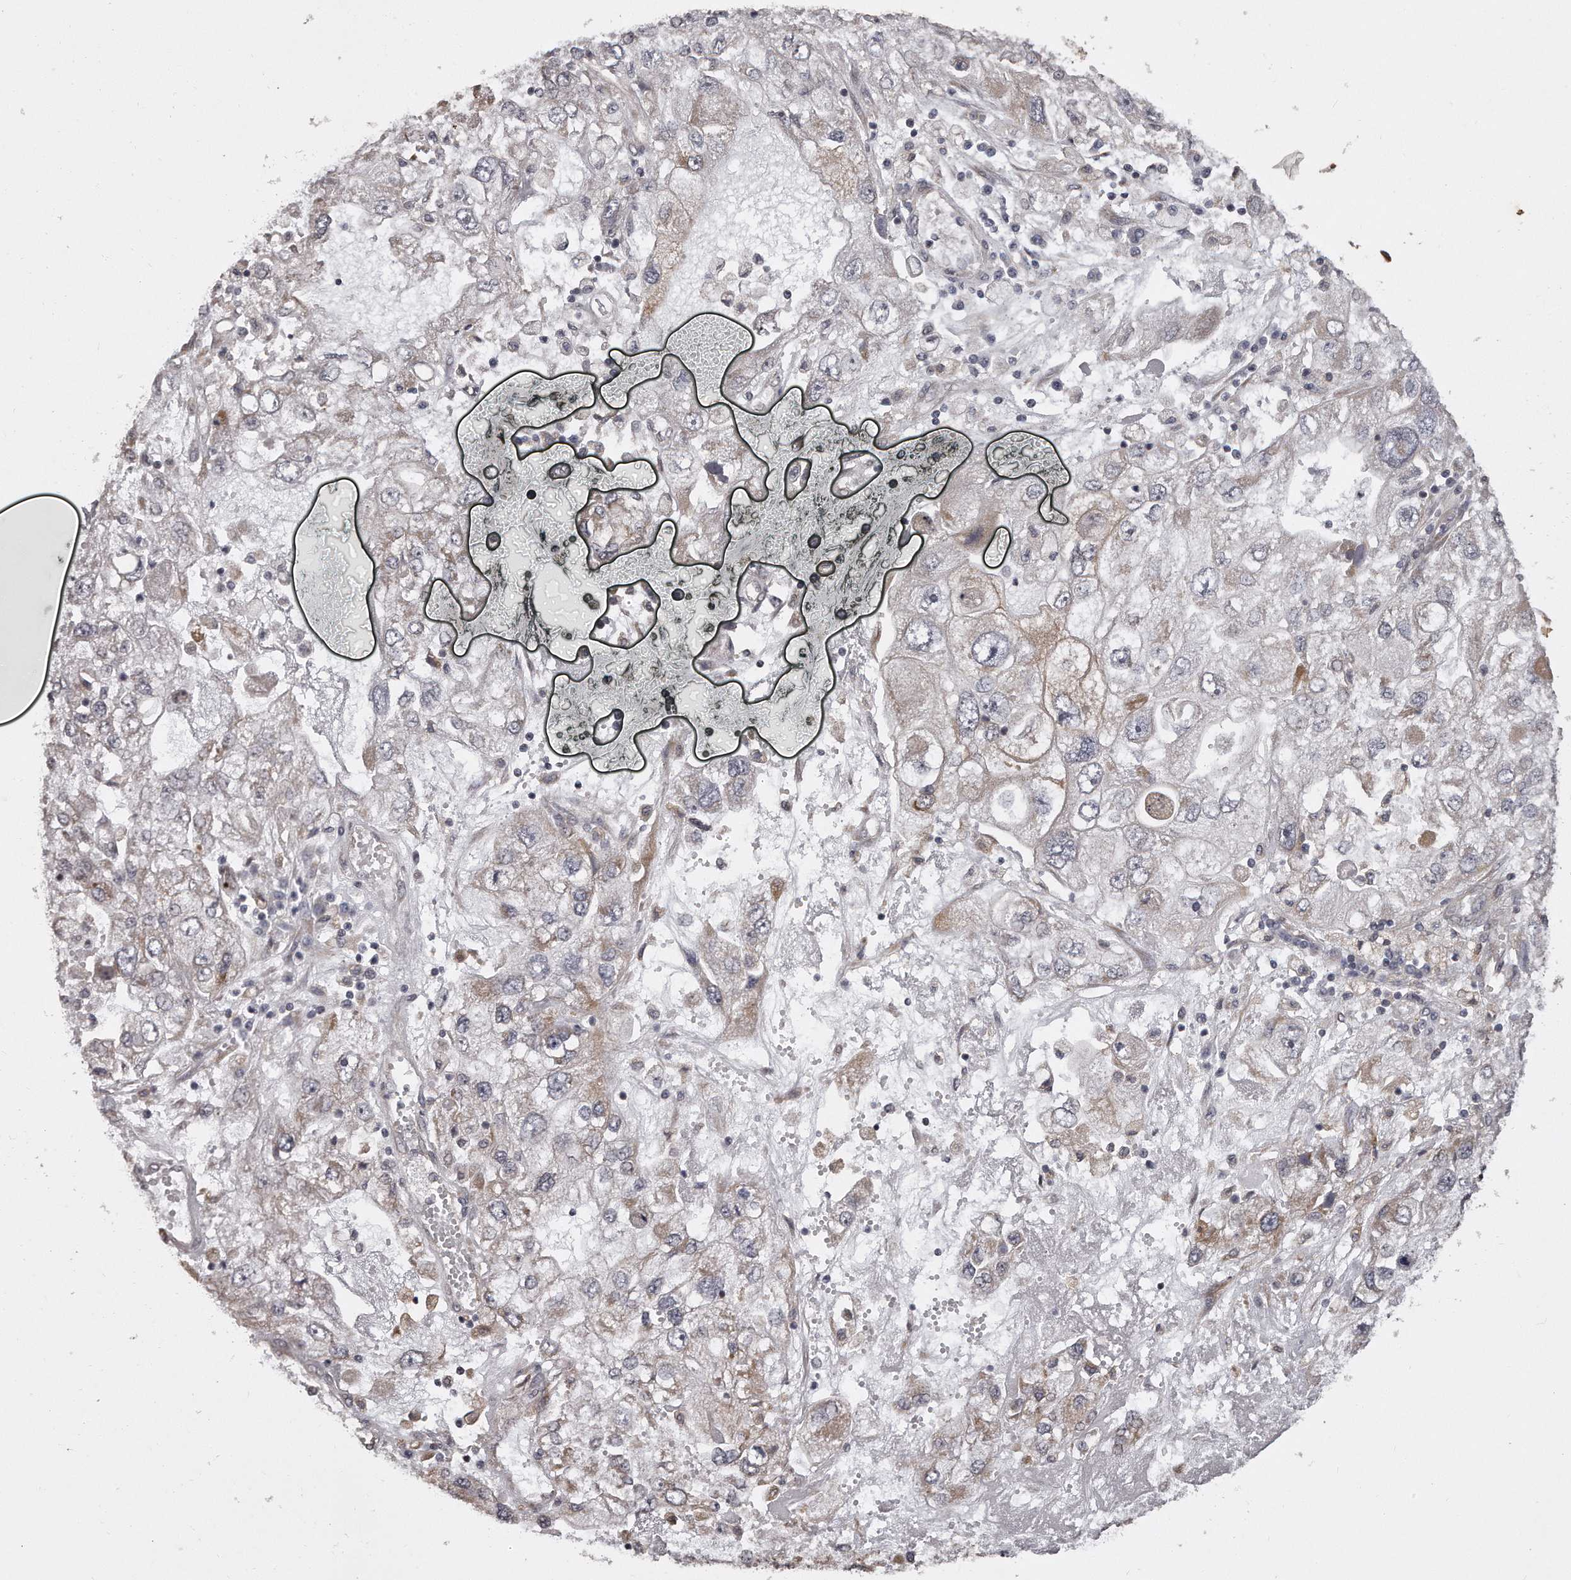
{"staining": {"intensity": "weak", "quantity": "25%-75%", "location": "cytoplasmic/membranous"}, "tissue": "endometrial cancer", "cell_type": "Tumor cells", "image_type": "cancer", "snomed": [{"axis": "morphology", "description": "Adenocarcinoma, NOS"}, {"axis": "topography", "description": "Endometrium"}], "caption": "High-magnification brightfield microscopy of endometrial adenocarcinoma stained with DAB (3,3'-diaminobenzidine) (brown) and counterstained with hematoxylin (blue). tumor cells exhibit weak cytoplasmic/membranous staining is seen in approximately25%-75% of cells.", "gene": "TRAPPC14", "patient": {"sex": "female", "age": 49}}